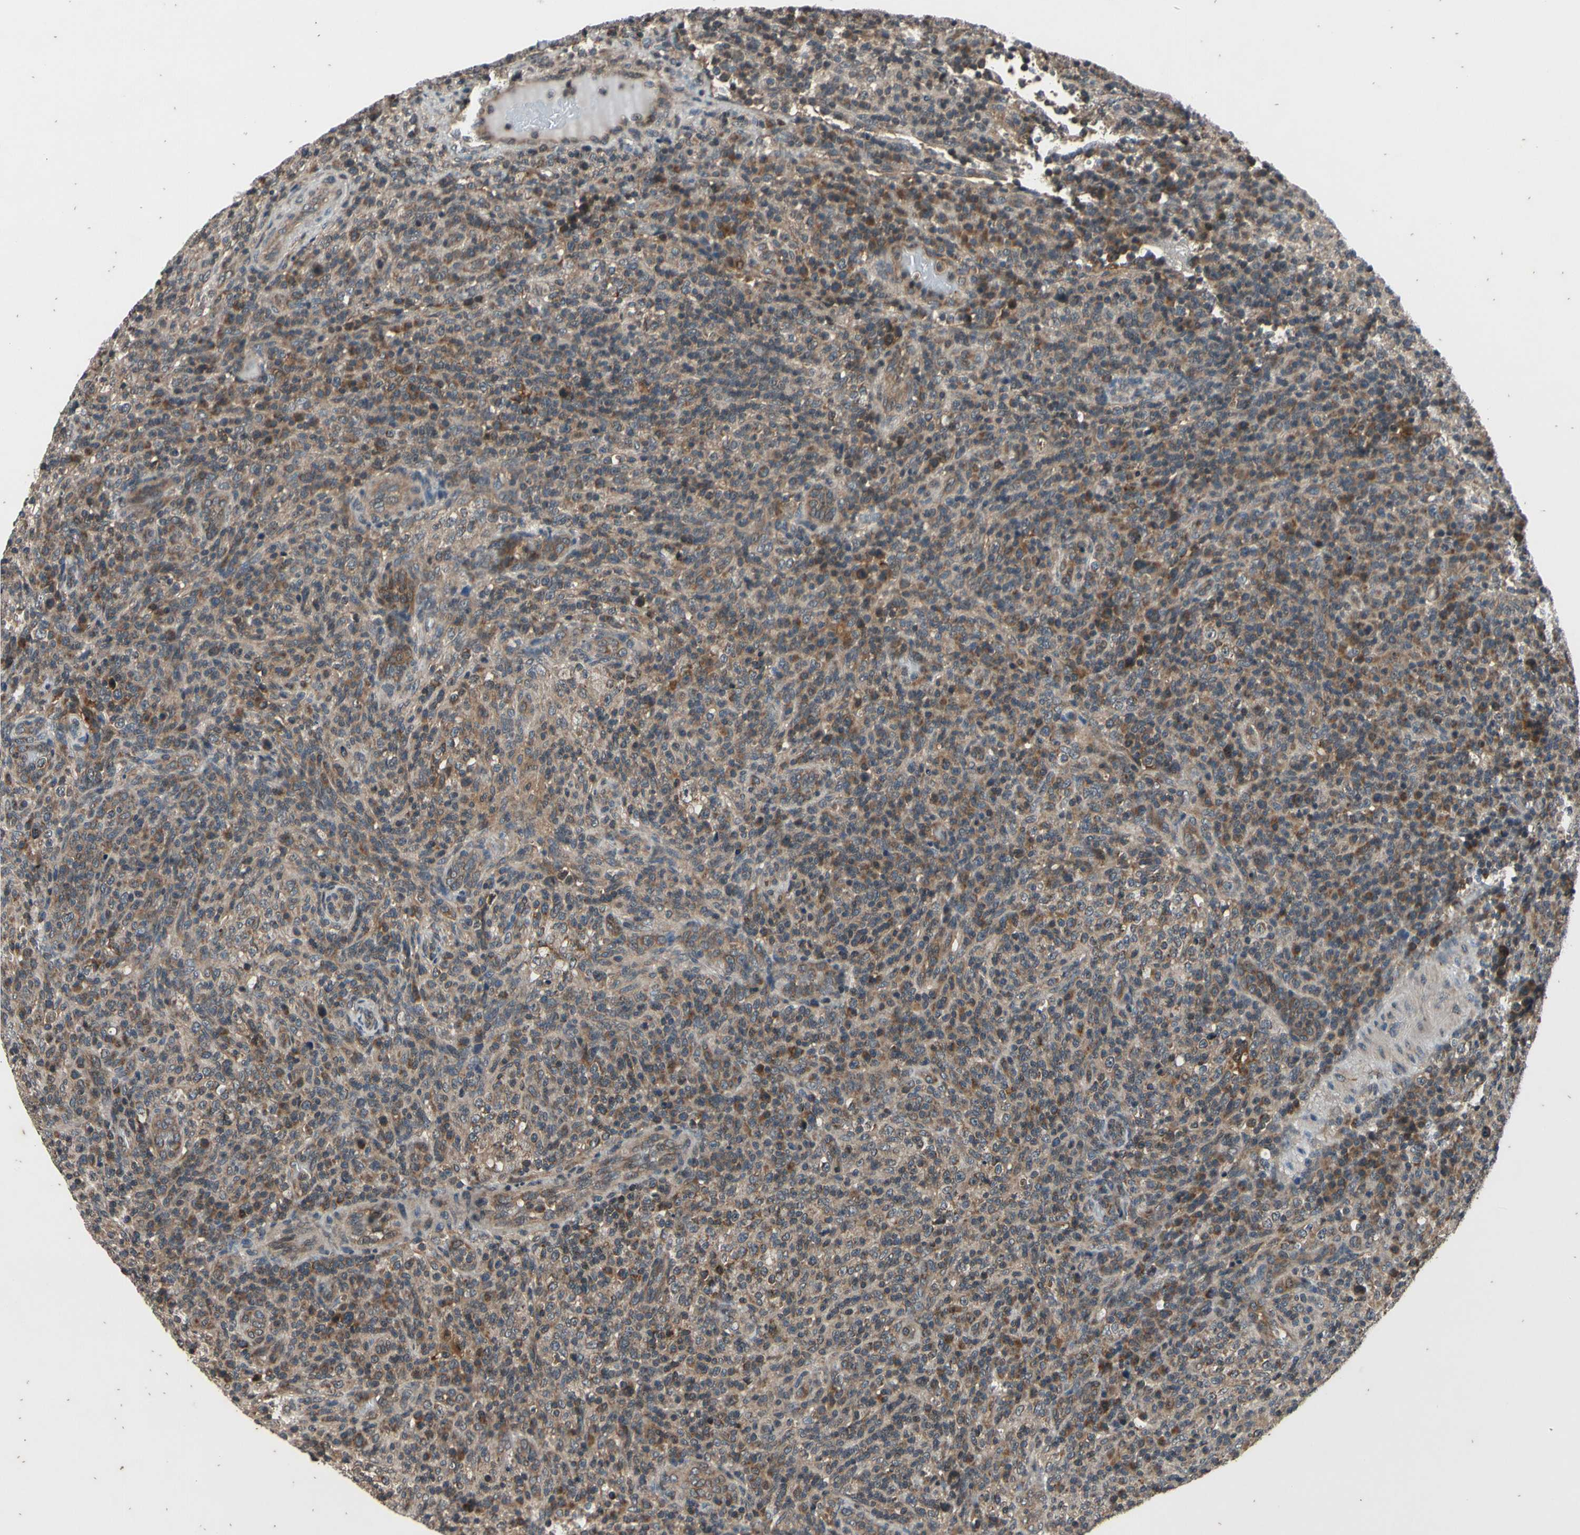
{"staining": {"intensity": "moderate", "quantity": "25%-75%", "location": "cytoplasmic/membranous"}, "tissue": "lymphoma", "cell_type": "Tumor cells", "image_type": "cancer", "snomed": [{"axis": "morphology", "description": "Malignant lymphoma, non-Hodgkin's type, High grade"}, {"axis": "topography", "description": "Lymph node"}], "caption": "A brown stain labels moderate cytoplasmic/membranous staining of a protein in lymphoma tumor cells.", "gene": "MBTPS2", "patient": {"sex": "female", "age": 76}}